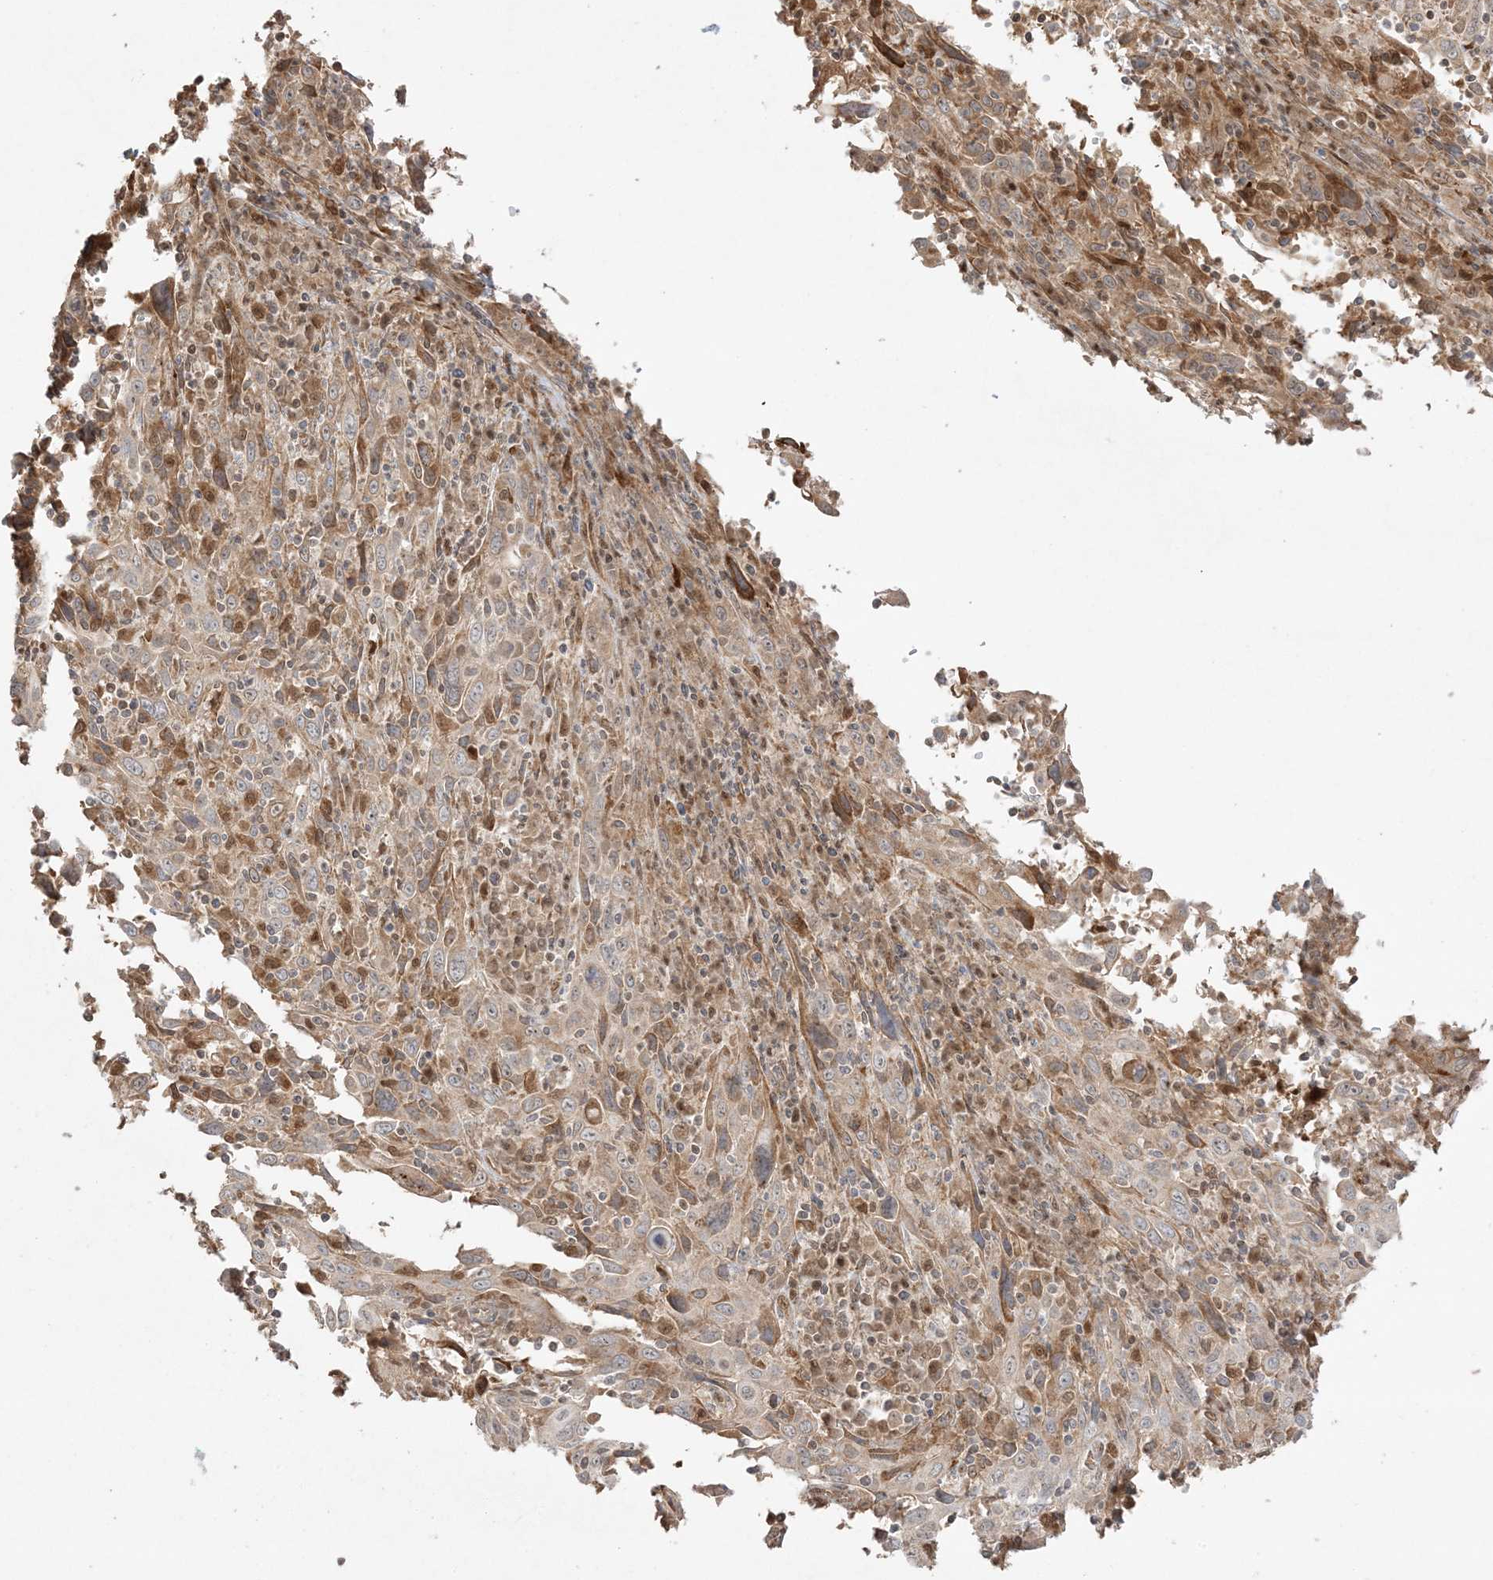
{"staining": {"intensity": "negative", "quantity": "none", "location": "none"}, "tissue": "cervical cancer", "cell_type": "Tumor cells", "image_type": "cancer", "snomed": [{"axis": "morphology", "description": "Squamous cell carcinoma, NOS"}, {"axis": "topography", "description": "Cervix"}], "caption": "Tumor cells are negative for brown protein staining in cervical cancer (squamous cell carcinoma). The staining was performed using DAB (3,3'-diaminobenzidine) to visualize the protein expression in brown, while the nuclei were stained in blue with hematoxylin (Magnification: 20x).", "gene": "ZBTB41", "patient": {"sex": "female", "age": 46}}